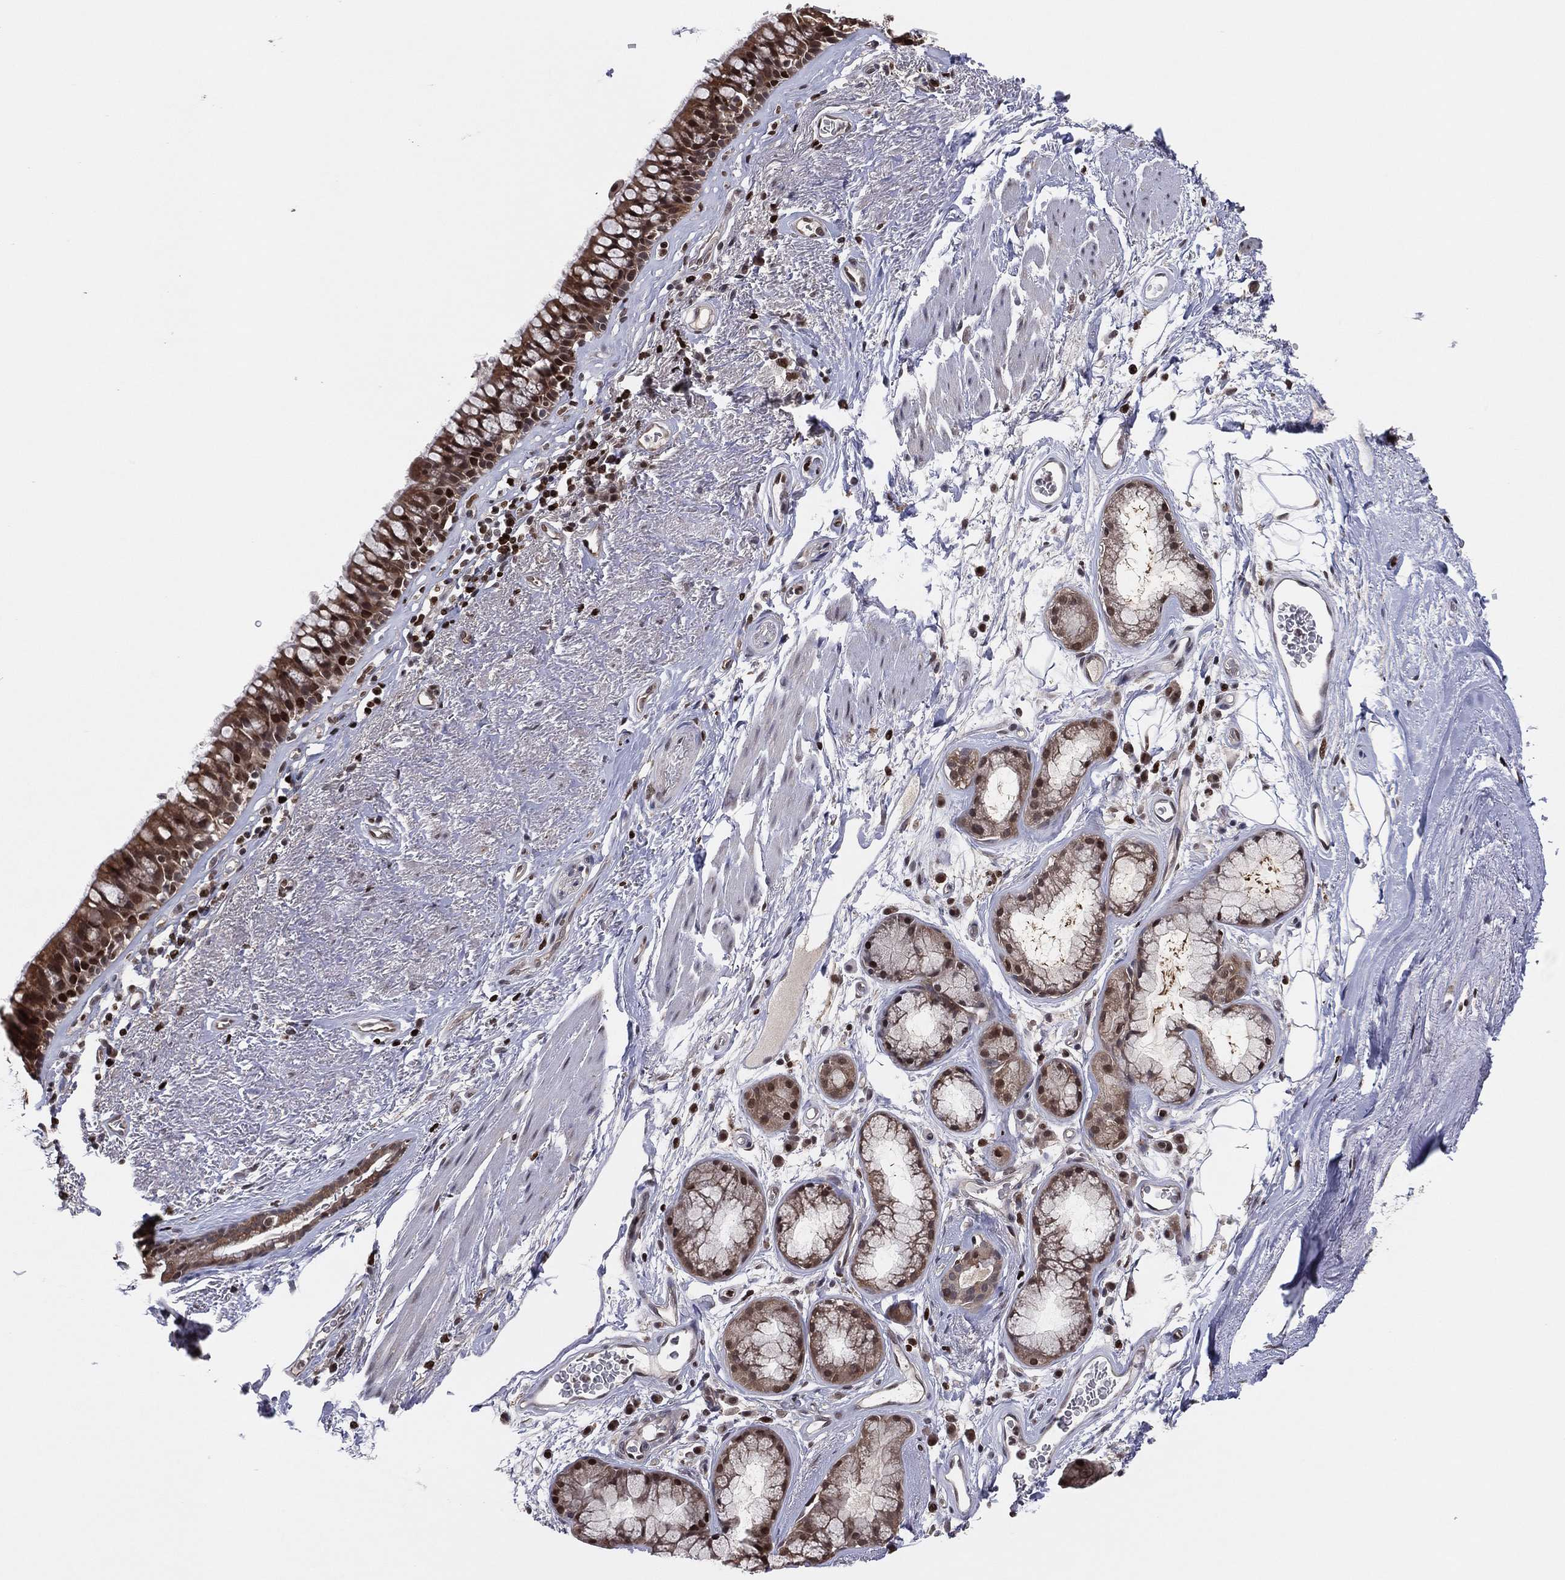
{"staining": {"intensity": "strong", "quantity": "25%-75%", "location": "cytoplasmic/membranous,nuclear"}, "tissue": "bronchus", "cell_type": "Respiratory epithelial cells", "image_type": "normal", "snomed": [{"axis": "morphology", "description": "Normal tissue, NOS"}, {"axis": "topography", "description": "Bronchus"}], "caption": "An immunohistochemistry (IHC) image of normal tissue is shown. Protein staining in brown highlights strong cytoplasmic/membranous,nuclear positivity in bronchus within respiratory epithelial cells. (DAB (3,3'-diaminobenzidine) = brown stain, brightfield microscopy at high magnification).", "gene": "PSMA1", "patient": {"sex": "male", "age": 82}}